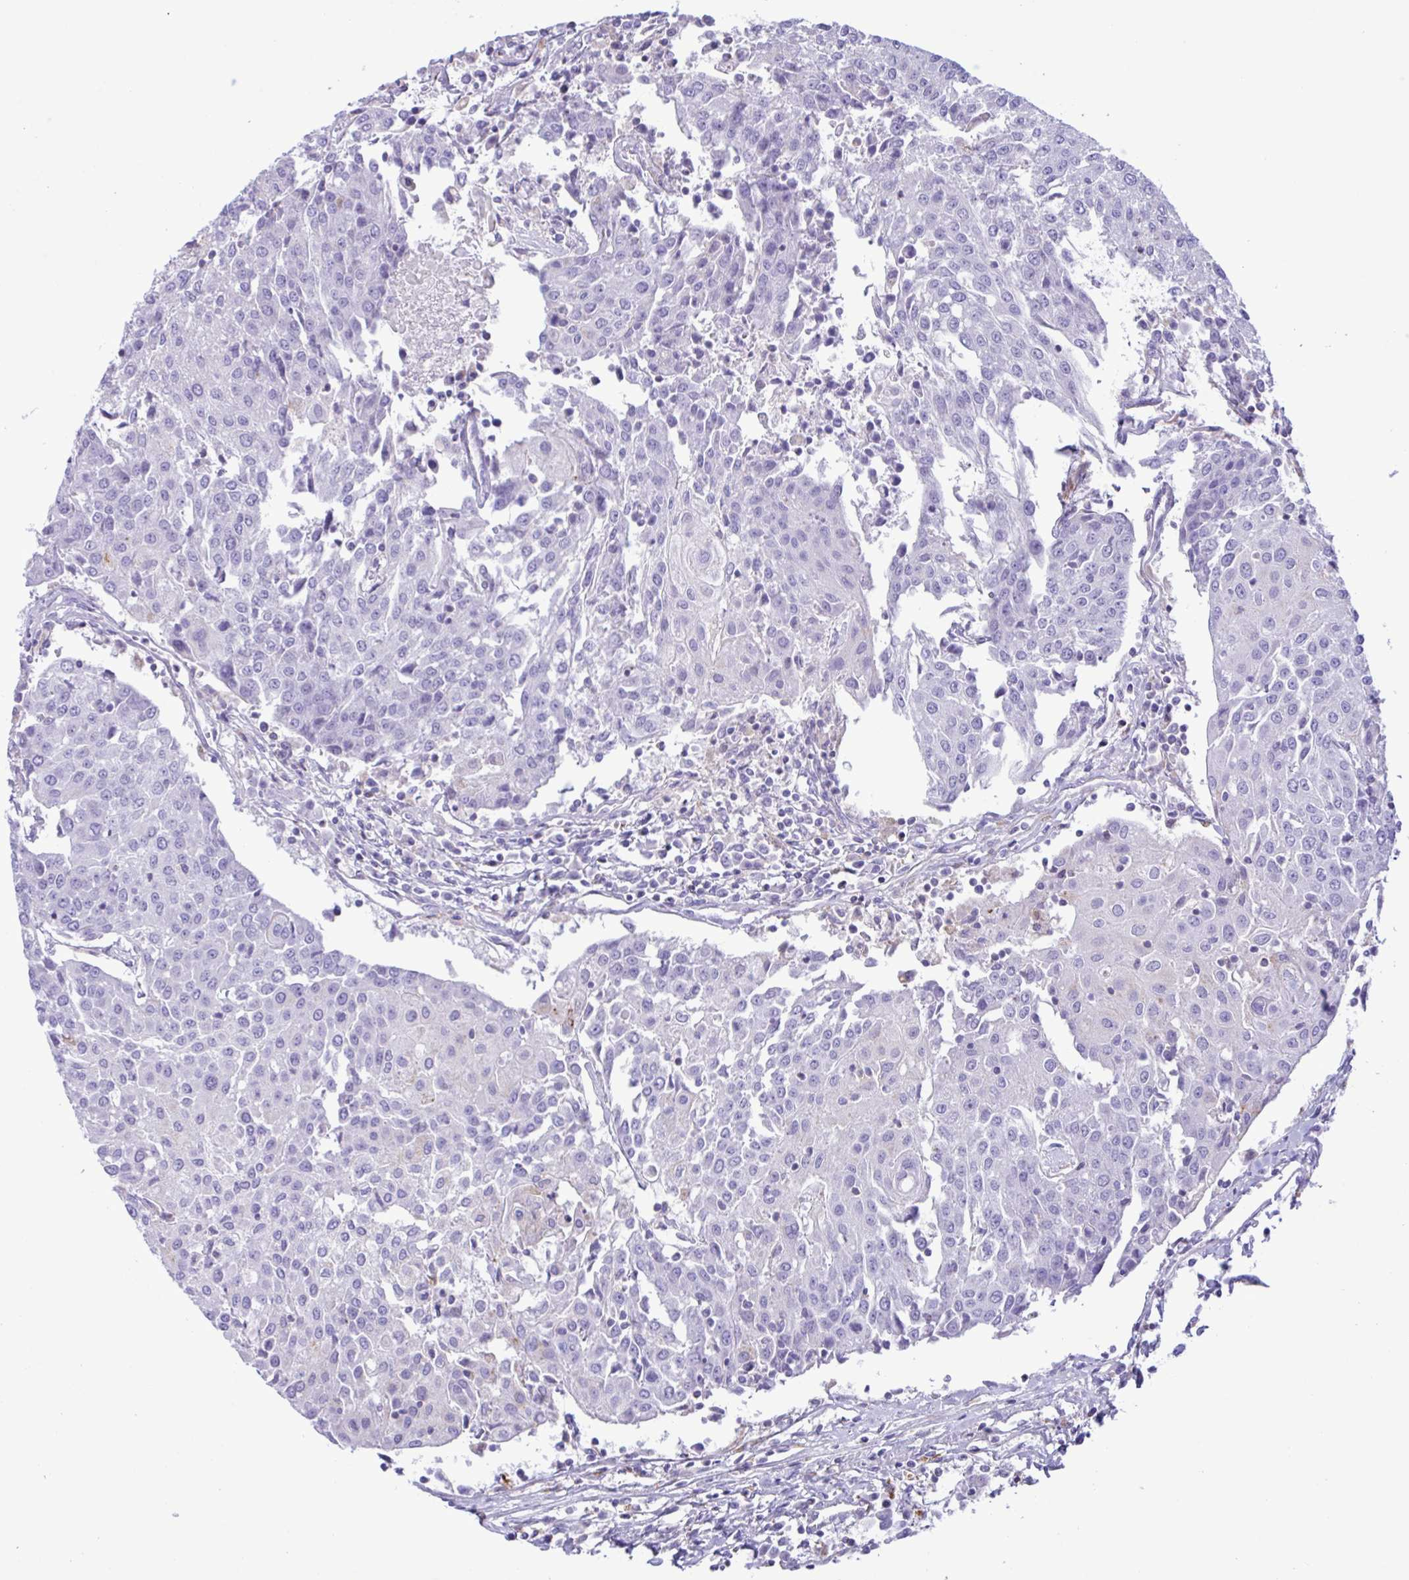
{"staining": {"intensity": "negative", "quantity": "none", "location": "none"}, "tissue": "urothelial cancer", "cell_type": "Tumor cells", "image_type": "cancer", "snomed": [{"axis": "morphology", "description": "Urothelial carcinoma, High grade"}, {"axis": "topography", "description": "Urinary bladder"}], "caption": "This is an IHC photomicrograph of human urothelial carcinoma (high-grade). There is no staining in tumor cells.", "gene": "XCL1", "patient": {"sex": "female", "age": 85}}